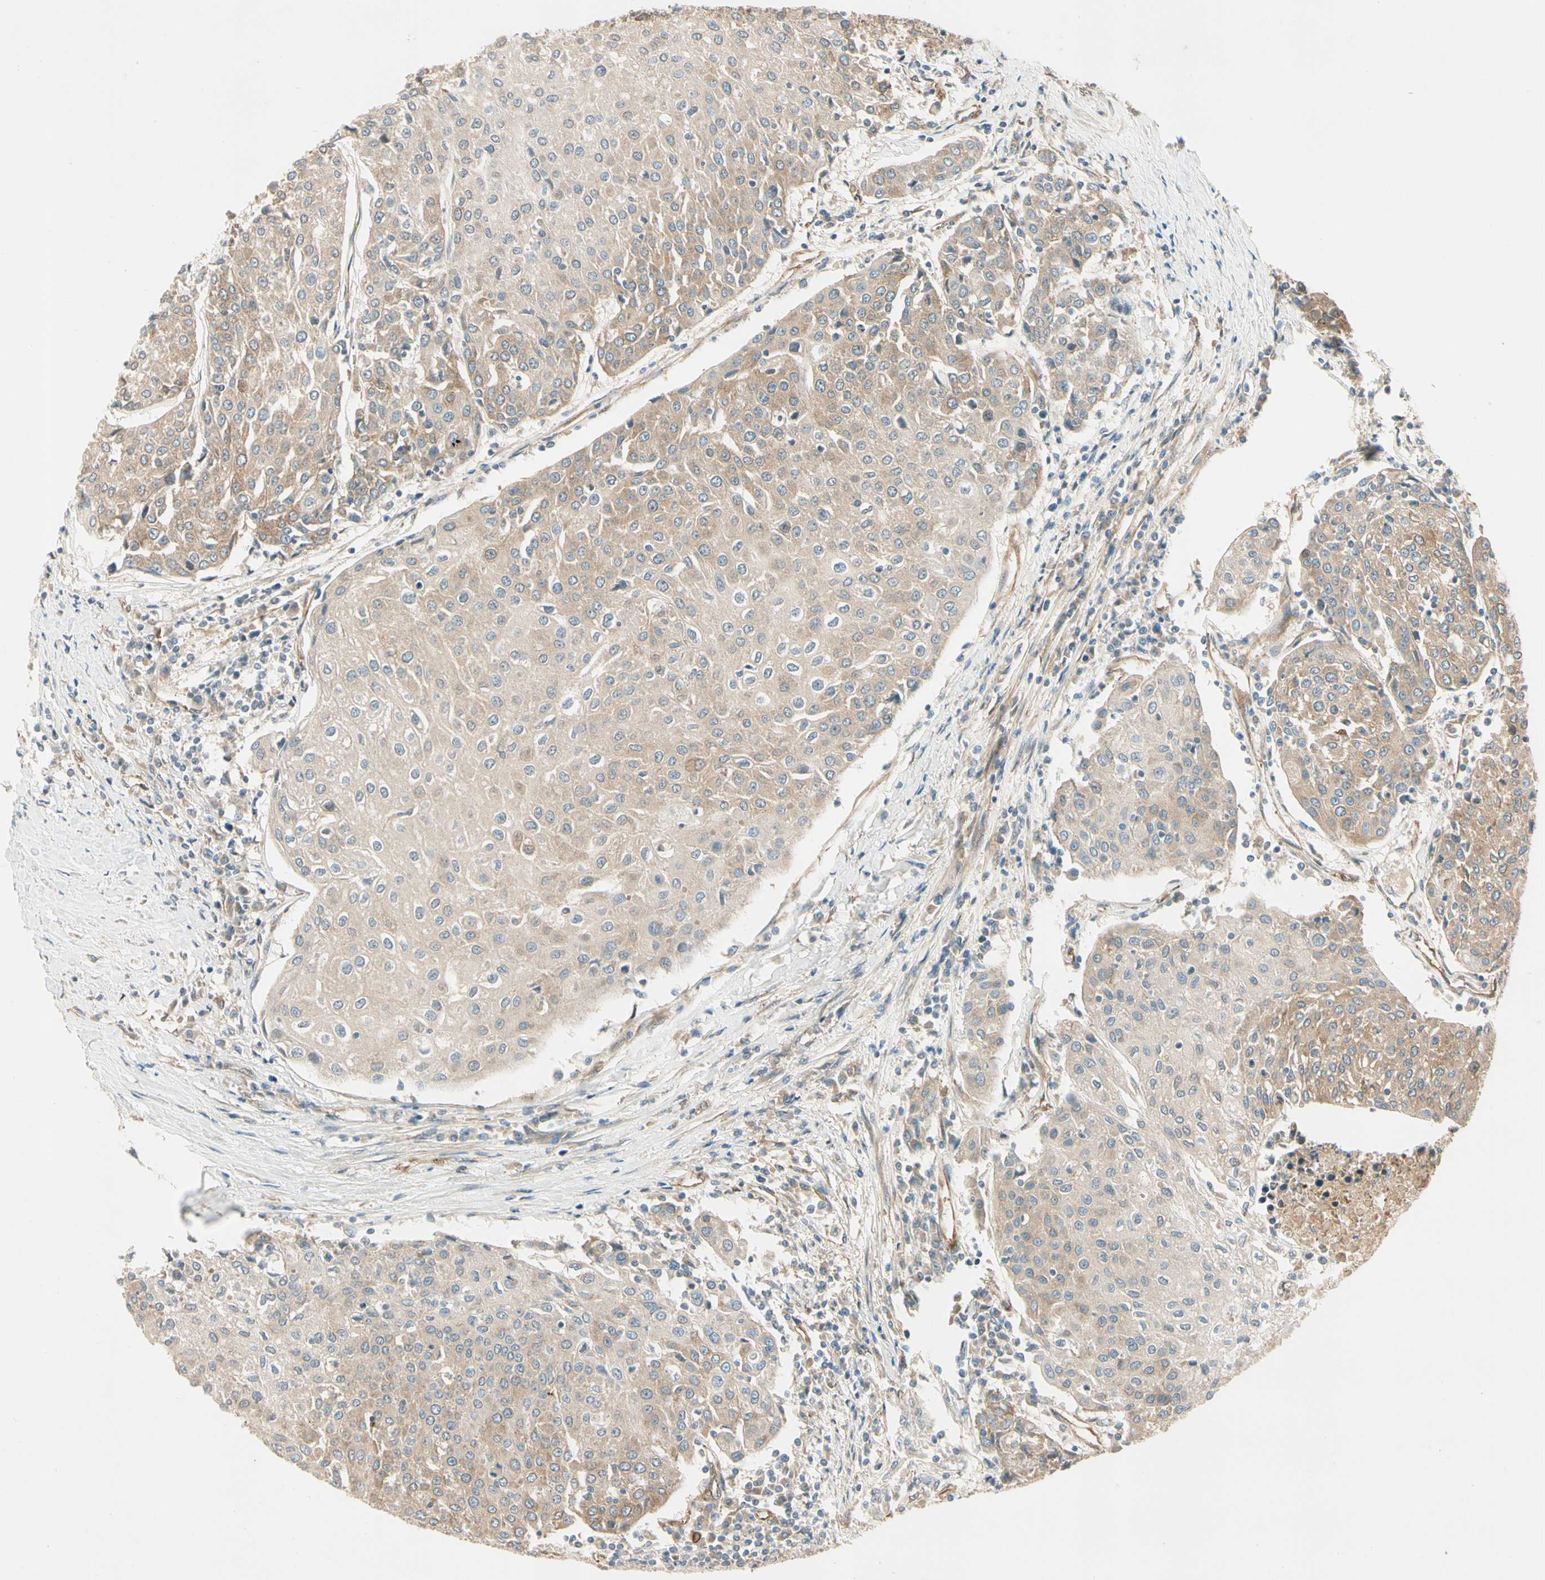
{"staining": {"intensity": "weak", "quantity": ">75%", "location": "cytoplasmic/membranous"}, "tissue": "urothelial cancer", "cell_type": "Tumor cells", "image_type": "cancer", "snomed": [{"axis": "morphology", "description": "Urothelial carcinoma, High grade"}, {"axis": "topography", "description": "Urinary bladder"}], "caption": "Weak cytoplasmic/membranous staining for a protein is present in approximately >75% of tumor cells of high-grade urothelial carcinoma using immunohistochemistry (IHC).", "gene": "ROCK2", "patient": {"sex": "female", "age": 85}}